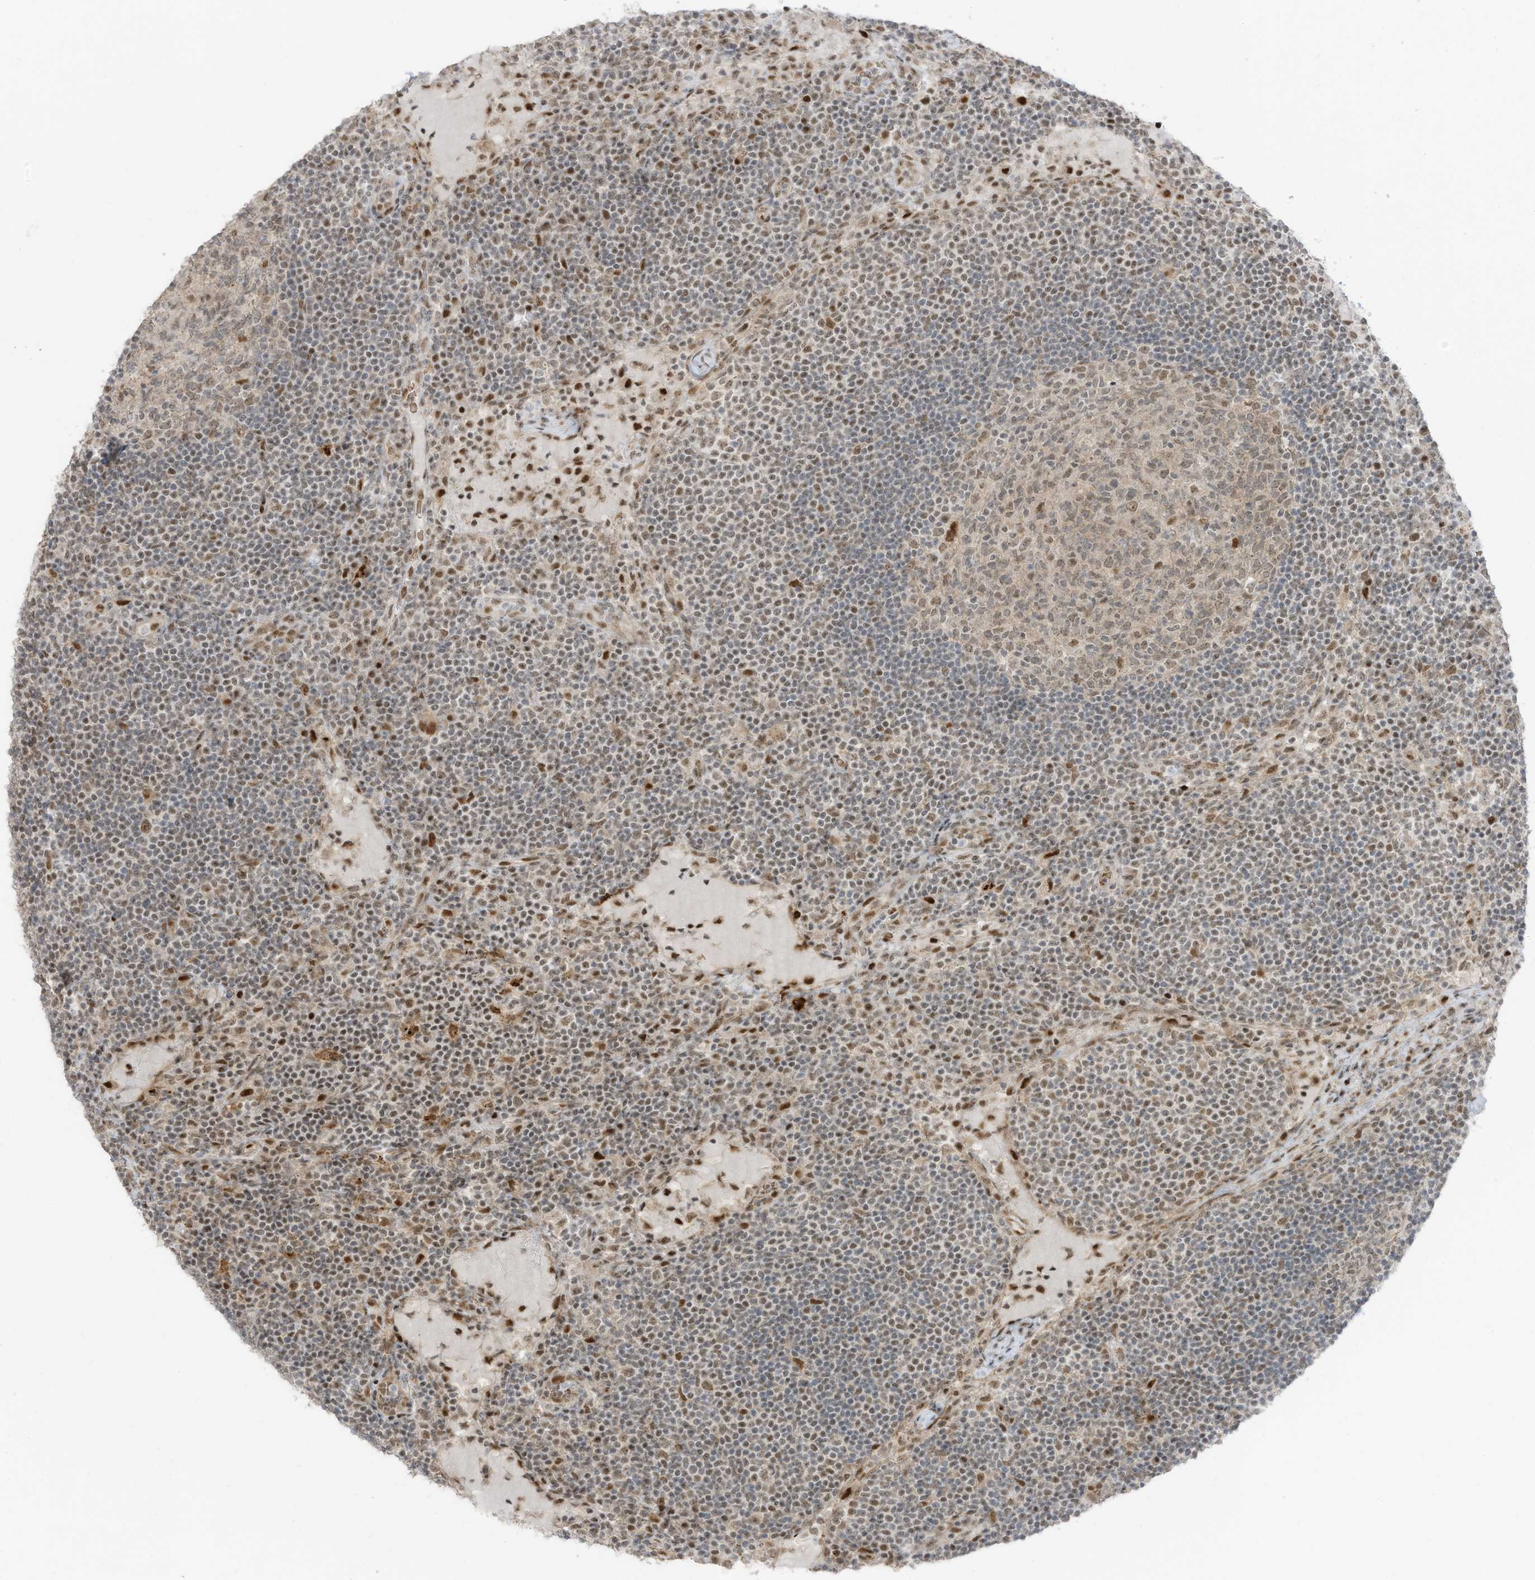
{"staining": {"intensity": "moderate", "quantity": "25%-75%", "location": "nuclear"}, "tissue": "lymph node", "cell_type": "Germinal center cells", "image_type": "normal", "snomed": [{"axis": "morphology", "description": "Normal tissue, NOS"}, {"axis": "topography", "description": "Lymph node"}], "caption": "This is an image of IHC staining of benign lymph node, which shows moderate positivity in the nuclear of germinal center cells.", "gene": "ZCWPW2", "patient": {"sex": "female", "age": 53}}